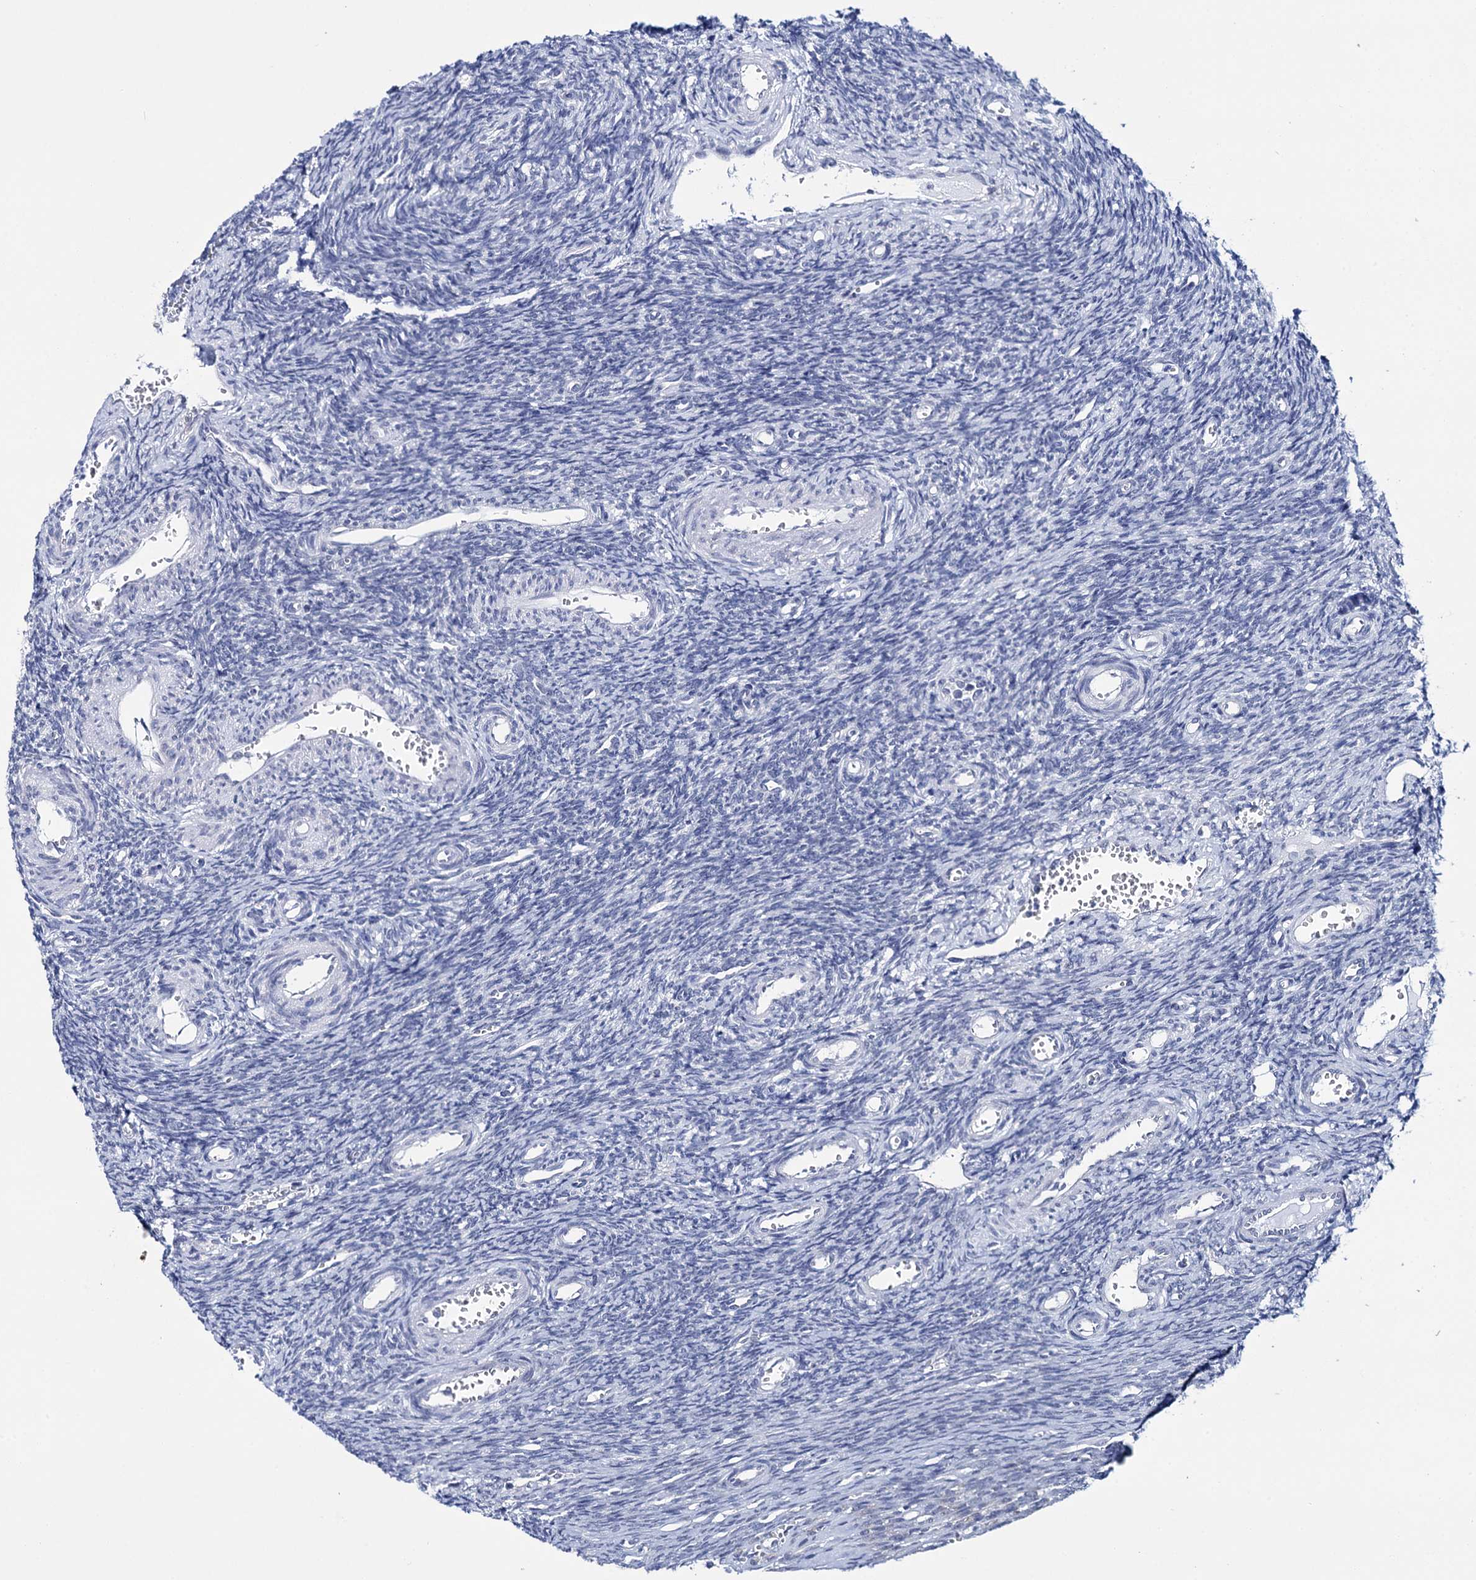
{"staining": {"intensity": "negative", "quantity": "none", "location": "none"}, "tissue": "ovary", "cell_type": "Follicle cells", "image_type": "normal", "snomed": [{"axis": "morphology", "description": "Normal tissue, NOS"}, {"axis": "topography", "description": "Ovary"}], "caption": "High magnification brightfield microscopy of unremarkable ovary stained with DAB (3,3'-diaminobenzidine) (brown) and counterstained with hematoxylin (blue): follicle cells show no significant staining. (DAB immunohistochemistry (IHC) visualized using brightfield microscopy, high magnification).", "gene": "SPATS2", "patient": {"sex": "female", "age": 39}}